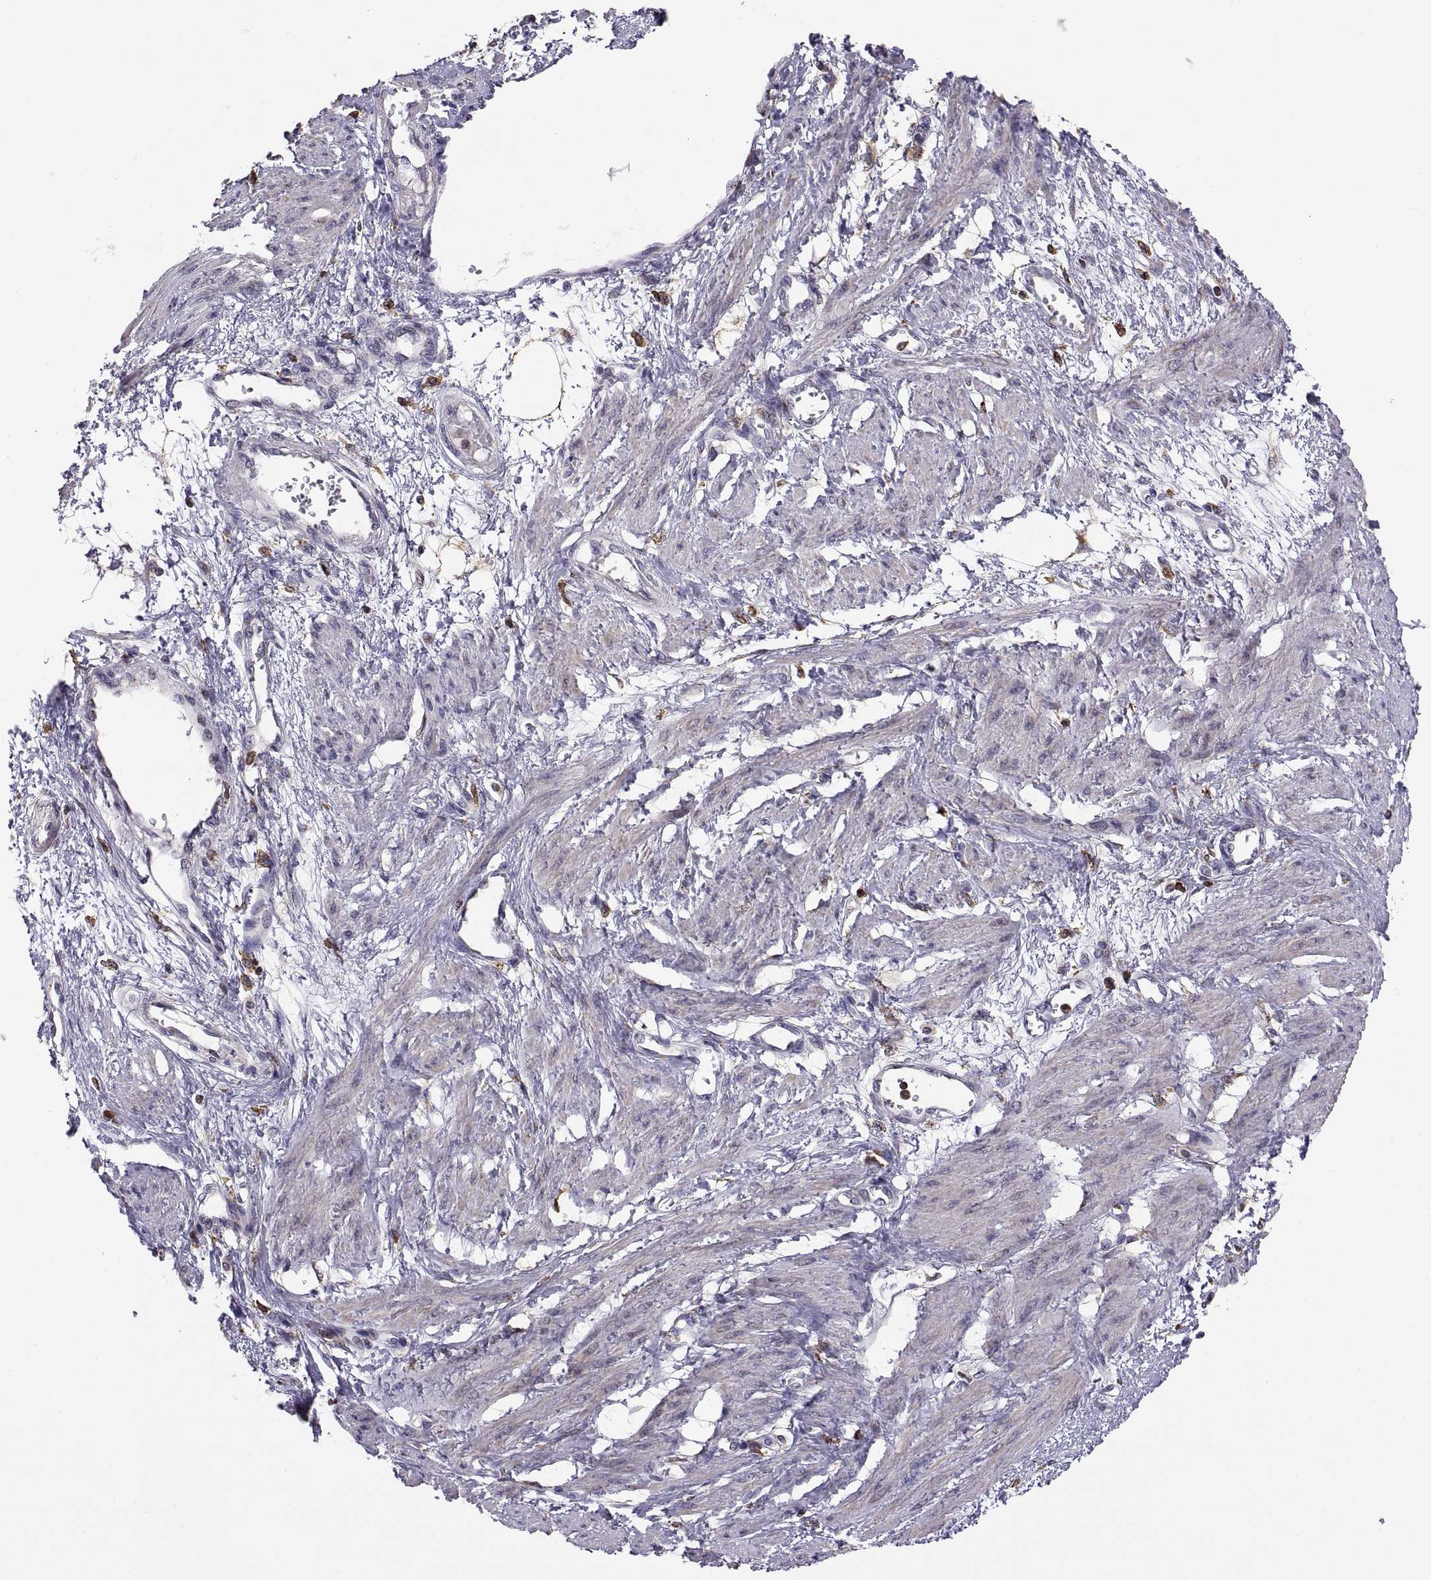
{"staining": {"intensity": "weak", "quantity": "25%-75%", "location": "cytoplasmic/membranous"}, "tissue": "smooth muscle", "cell_type": "Smooth muscle cells", "image_type": "normal", "snomed": [{"axis": "morphology", "description": "Normal tissue, NOS"}, {"axis": "topography", "description": "Smooth muscle"}, {"axis": "topography", "description": "Uterus"}], "caption": "Protein expression by immunohistochemistry demonstrates weak cytoplasmic/membranous expression in approximately 25%-75% of smooth muscle cells in unremarkable smooth muscle. Nuclei are stained in blue.", "gene": "ACAP1", "patient": {"sex": "female", "age": 39}}